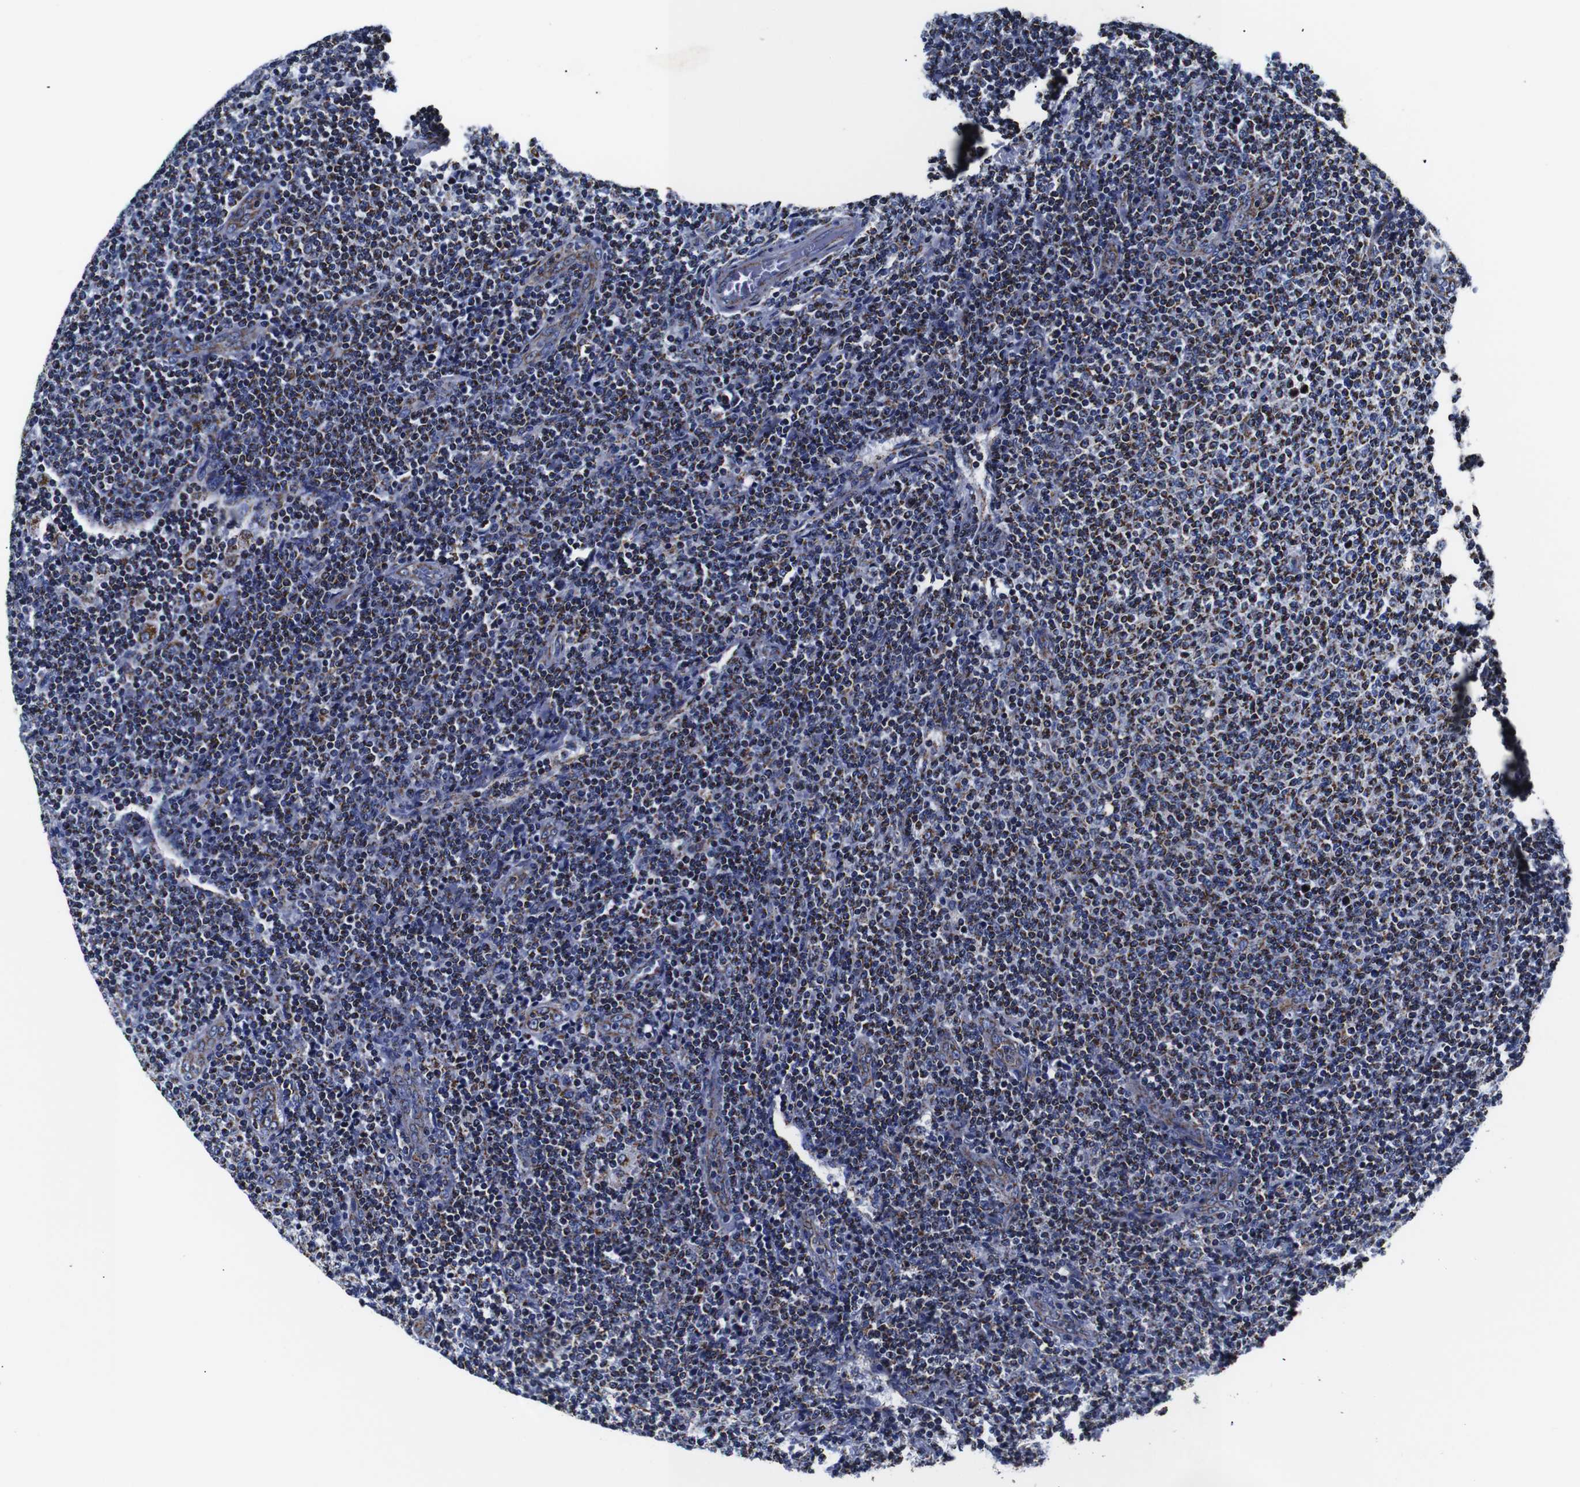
{"staining": {"intensity": "moderate", "quantity": "25%-75%", "location": "cytoplasmic/membranous"}, "tissue": "lymphoma", "cell_type": "Tumor cells", "image_type": "cancer", "snomed": [{"axis": "morphology", "description": "Malignant lymphoma, non-Hodgkin's type, Low grade"}, {"axis": "topography", "description": "Lymph node"}], "caption": "A high-resolution micrograph shows immunohistochemistry staining of lymphoma, which demonstrates moderate cytoplasmic/membranous expression in approximately 25%-75% of tumor cells.", "gene": "FKBP9", "patient": {"sex": "male", "age": 66}}